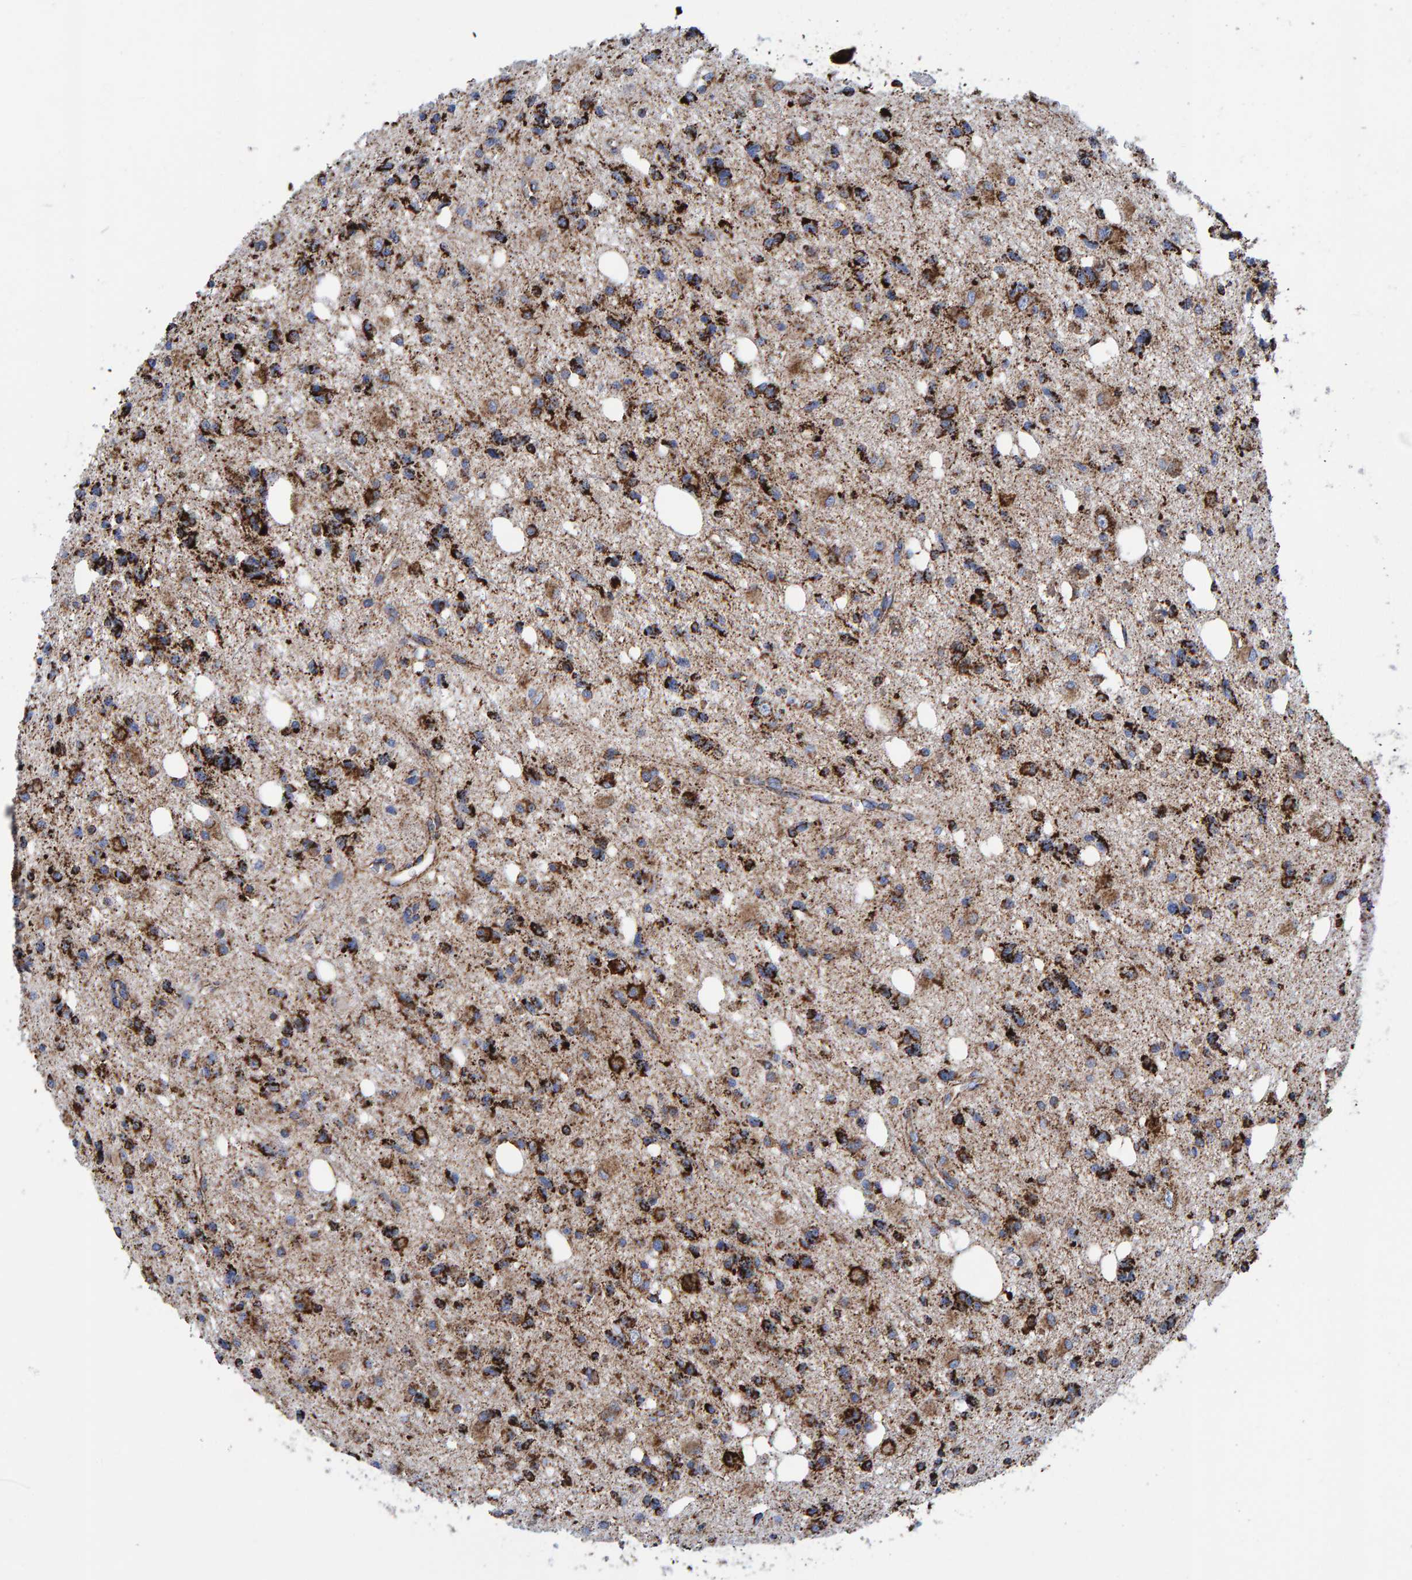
{"staining": {"intensity": "strong", "quantity": ">75%", "location": "cytoplasmic/membranous"}, "tissue": "glioma", "cell_type": "Tumor cells", "image_type": "cancer", "snomed": [{"axis": "morphology", "description": "Glioma, malignant, High grade"}, {"axis": "topography", "description": "Brain"}], "caption": "A brown stain labels strong cytoplasmic/membranous expression of a protein in malignant glioma (high-grade) tumor cells.", "gene": "ENSG00000262660", "patient": {"sex": "female", "age": 62}}